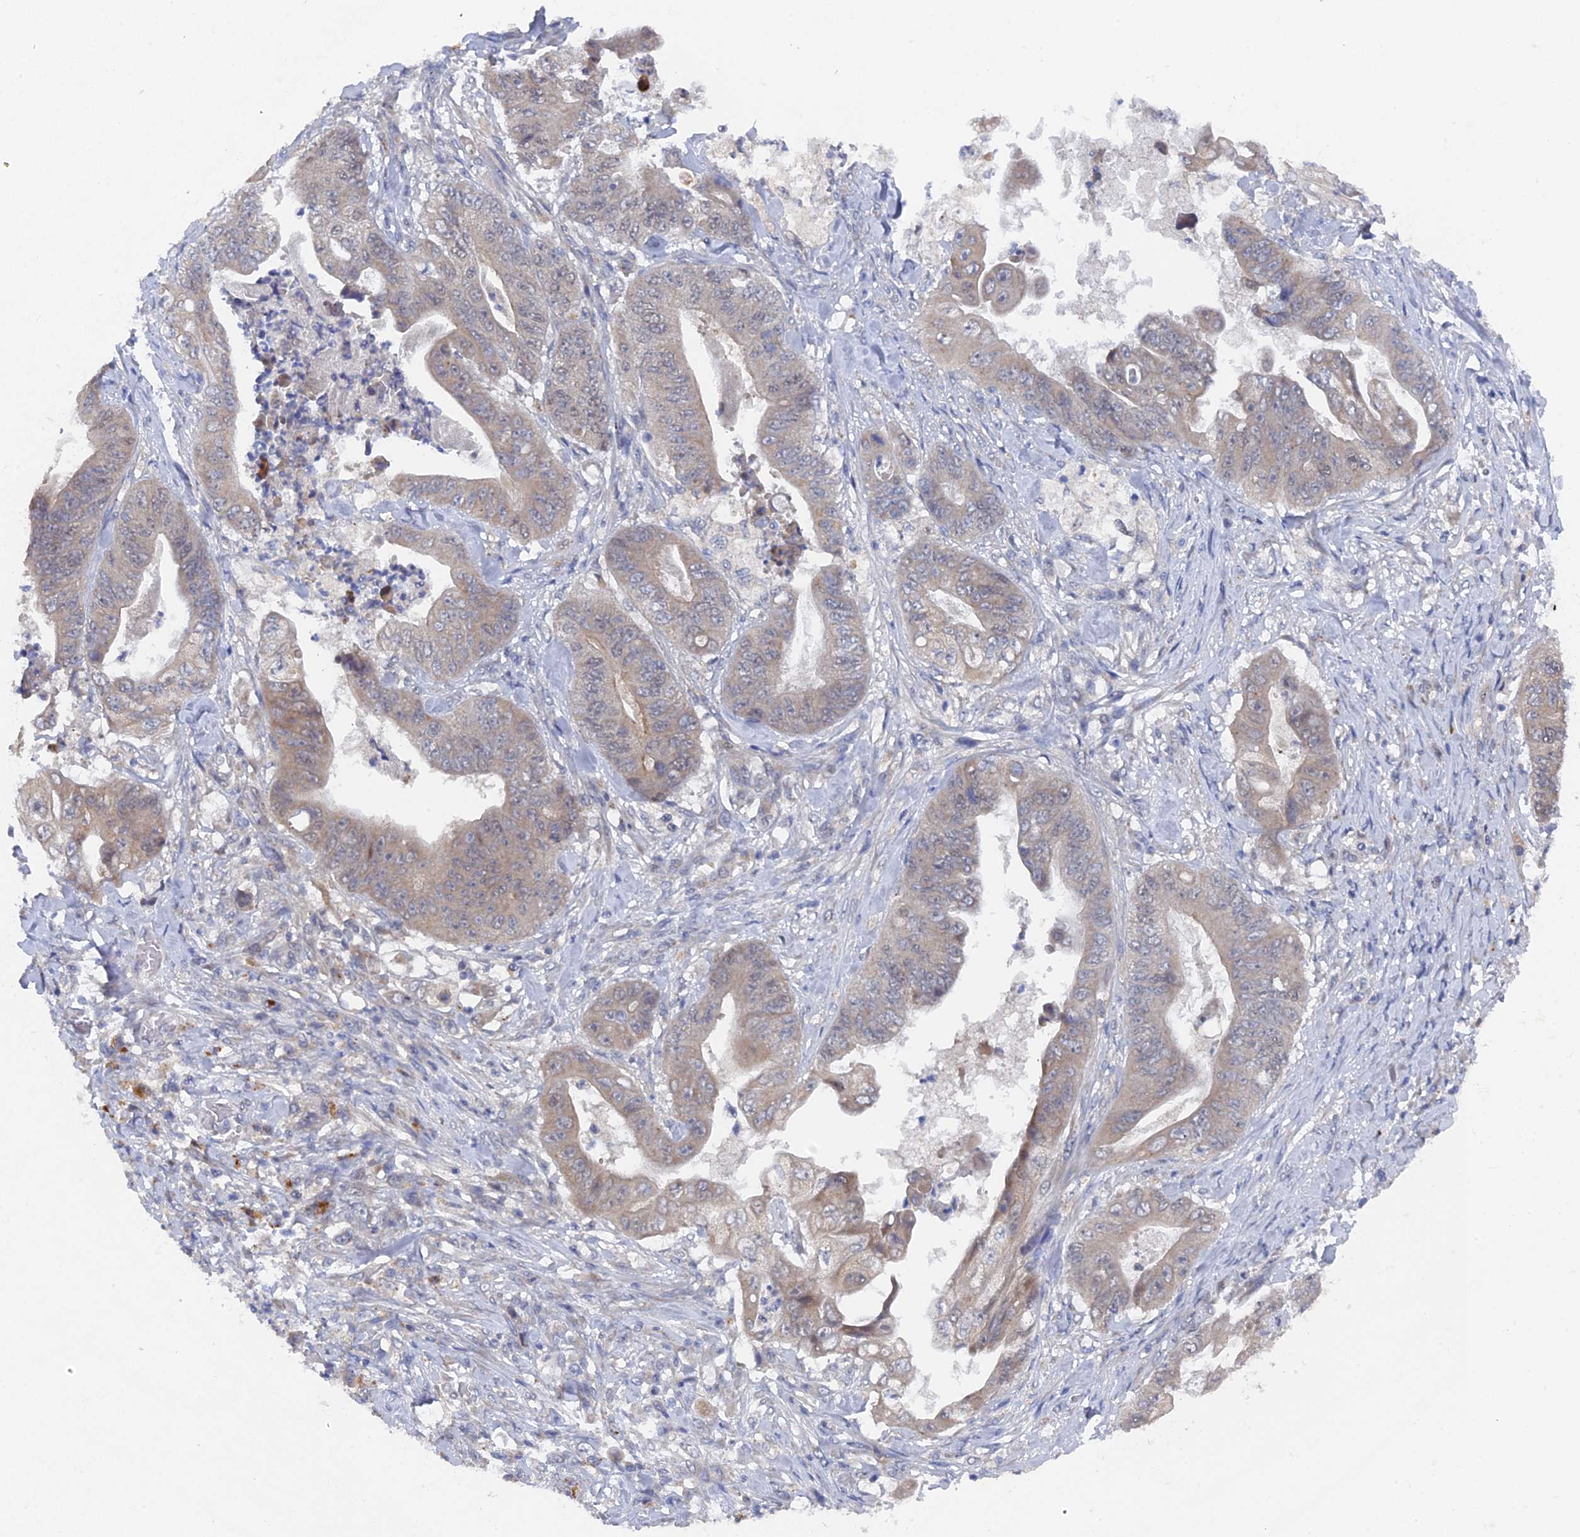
{"staining": {"intensity": "weak", "quantity": ">75%", "location": "cytoplasmic/membranous"}, "tissue": "stomach cancer", "cell_type": "Tumor cells", "image_type": "cancer", "snomed": [{"axis": "morphology", "description": "Adenocarcinoma, NOS"}, {"axis": "topography", "description": "Stomach"}], "caption": "Approximately >75% of tumor cells in stomach cancer (adenocarcinoma) exhibit weak cytoplasmic/membranous protein expression as visualized by brown immunohistochemical staining.", "gene": "MIGA2", "patient": {"sex": "female", "age": 73}}